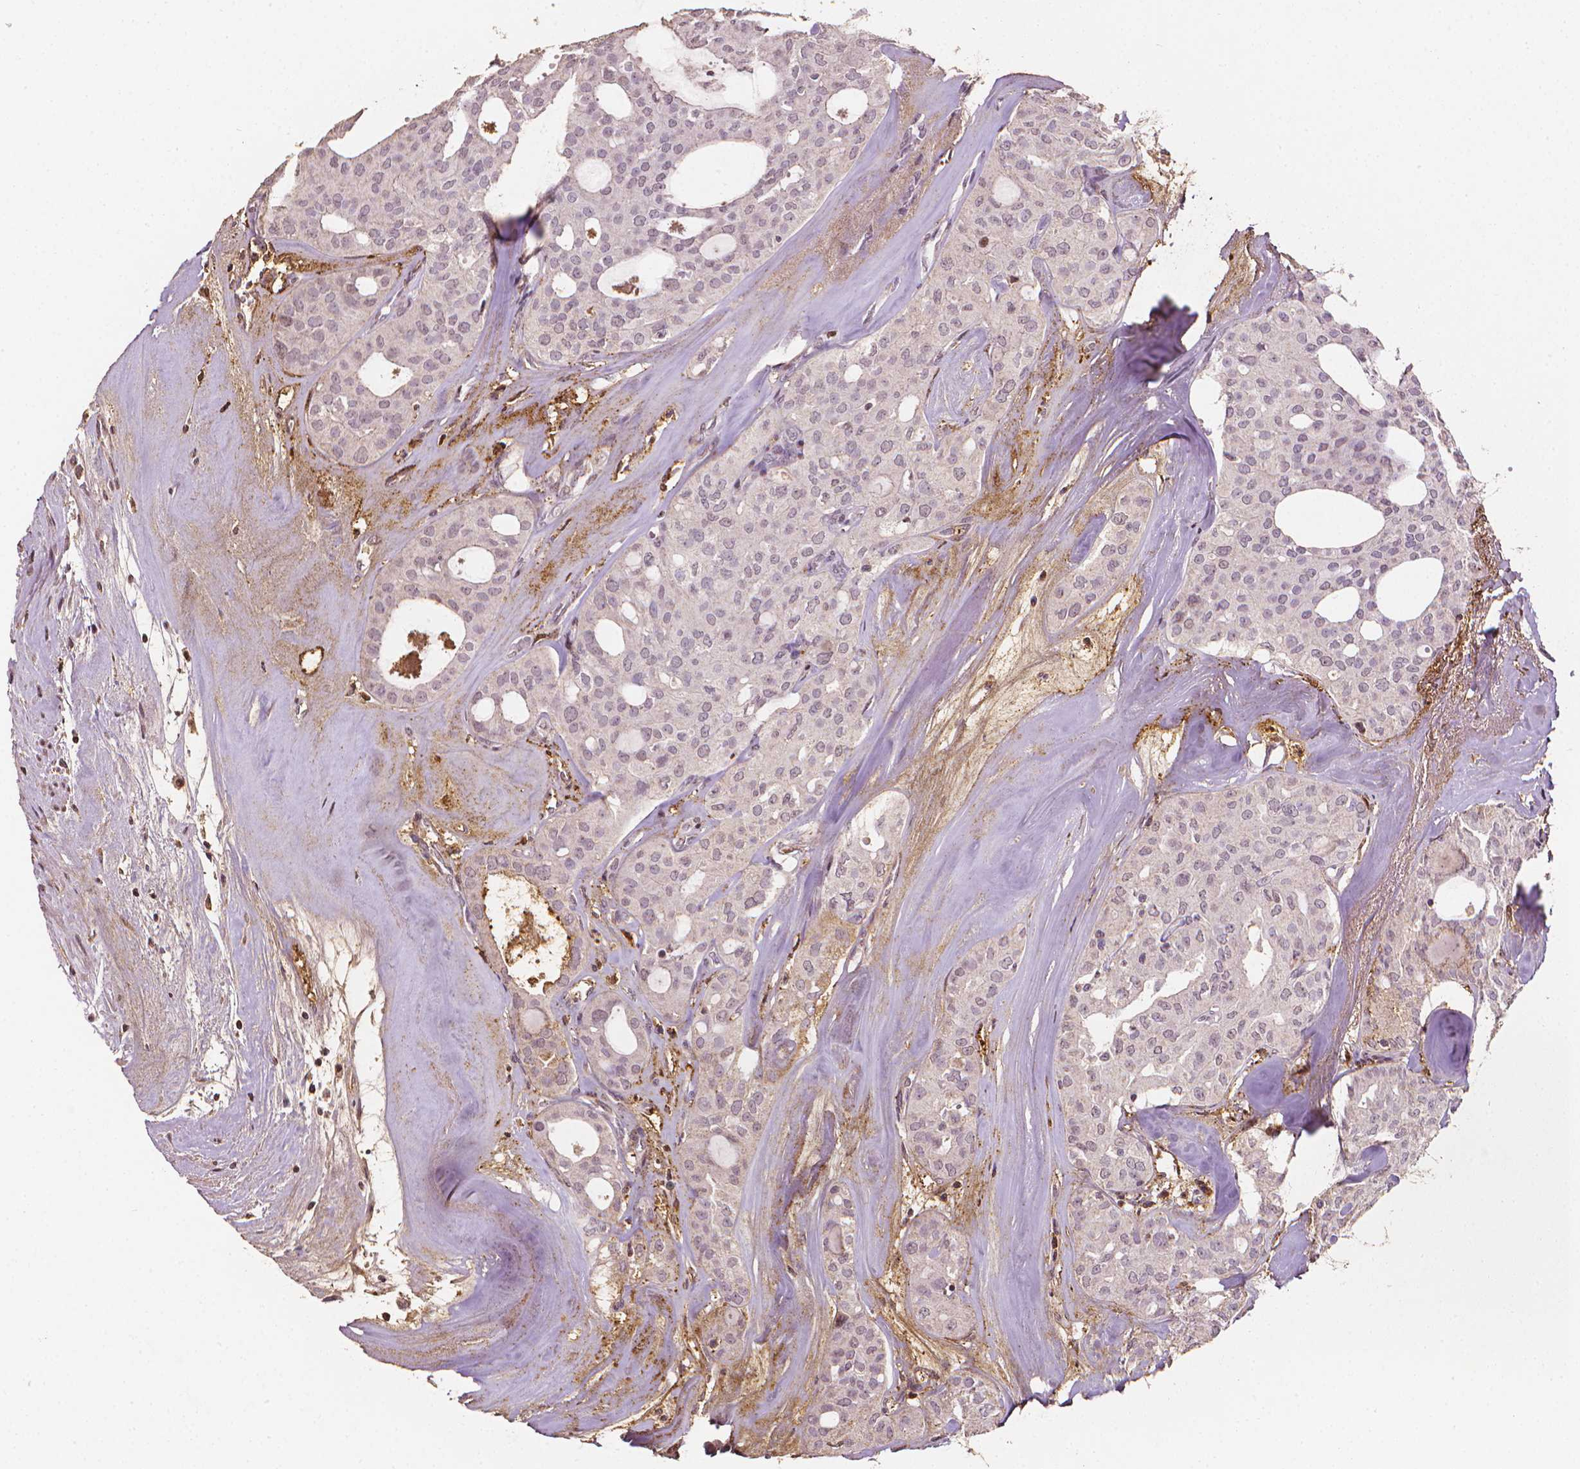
{"staining": {"intensity": "negative", "quantity": "none", "location": "none"}, "tissue": "thyroid cancer", "cell_type": "Tumor cells", "image_type": "cancer", "snomed": [{"axis": "morphology", "description": "Follicular adenoma carcinoma, NOS"}, {"axis": "topography", "description": "Thyroid gland"}], "caption": "Immunohistochemistry (IHC) image of neoplastic tissue: human thyroid follicular adenoma carcinoma stained with DAB displays no significant protein staining in tumor cells. (DAB (3,3'-diaminobenzidine) immunohistochemistry (IHC) visualized using brightfield microscopy, high magnification).", "gene": "DCN", "patient": {"sex": "male", "age": 75}}